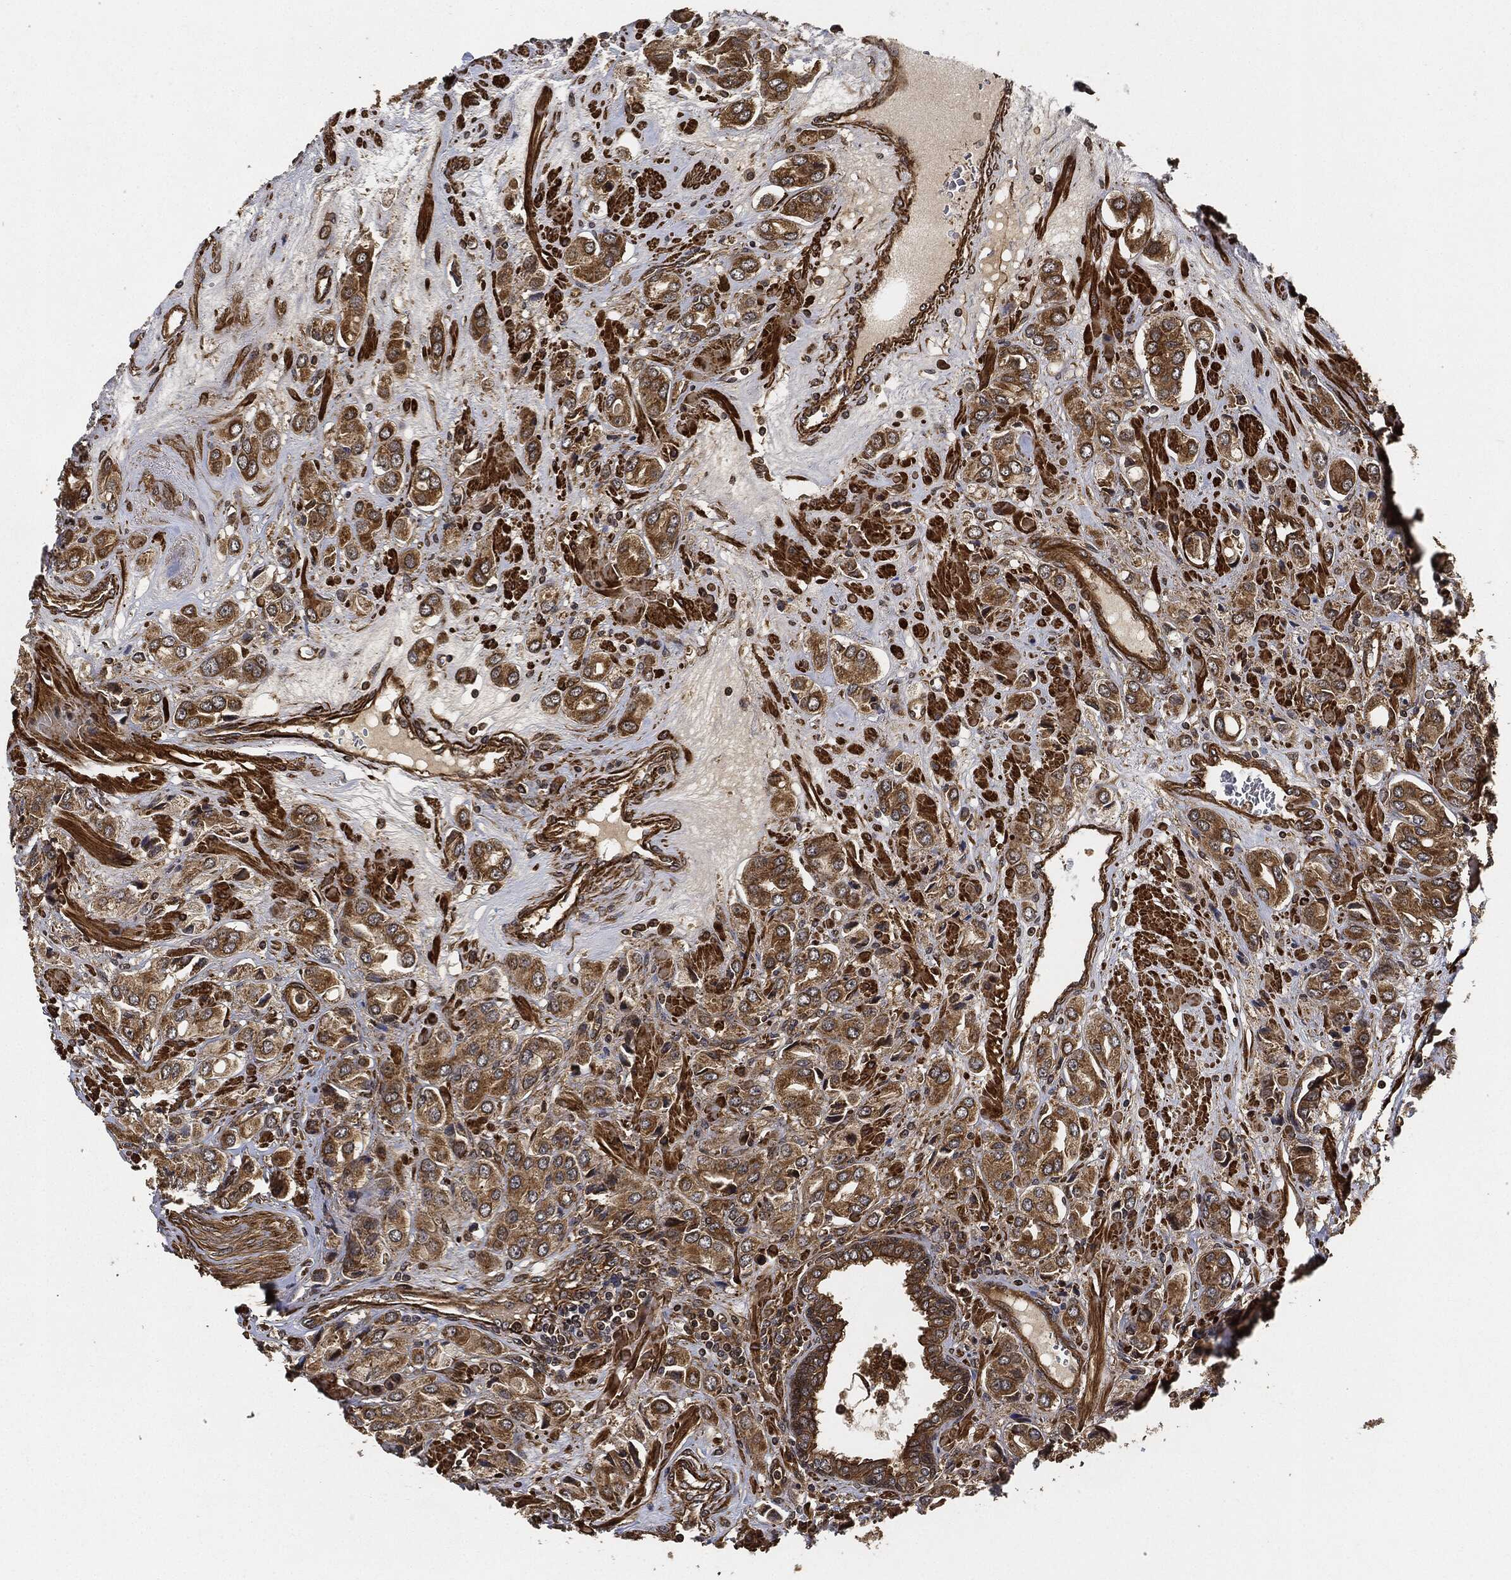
{"staining": {"intensity": "strong", "quantity": ">75%", "location": "cytoplasmic/membranous"}, "tissue": "prostate cancer", "cell_type": "Tumor cells", "image_type": "cancer", "snomed": [{"axis": "morphology", "description": "Adenocarcinoma, NOS"}, {"axis": "topography", "description": "Prostate and seminal vesicle, NOS"}, {"axis": "topography", "description": "Prostate"}], "caption": "Immunohistochemistry histopathology image of neoplastic tissue: prostate adenocarcinoma stained using immunohistochemistry displays high levels of strong protein expression localized specifically in the cytoplasmic/membranous of tumor cells, appearing as a cytoplasmic/membranous brown color.", "gene": "CEP290", "patient": {"sex": "male", "age": 69}}